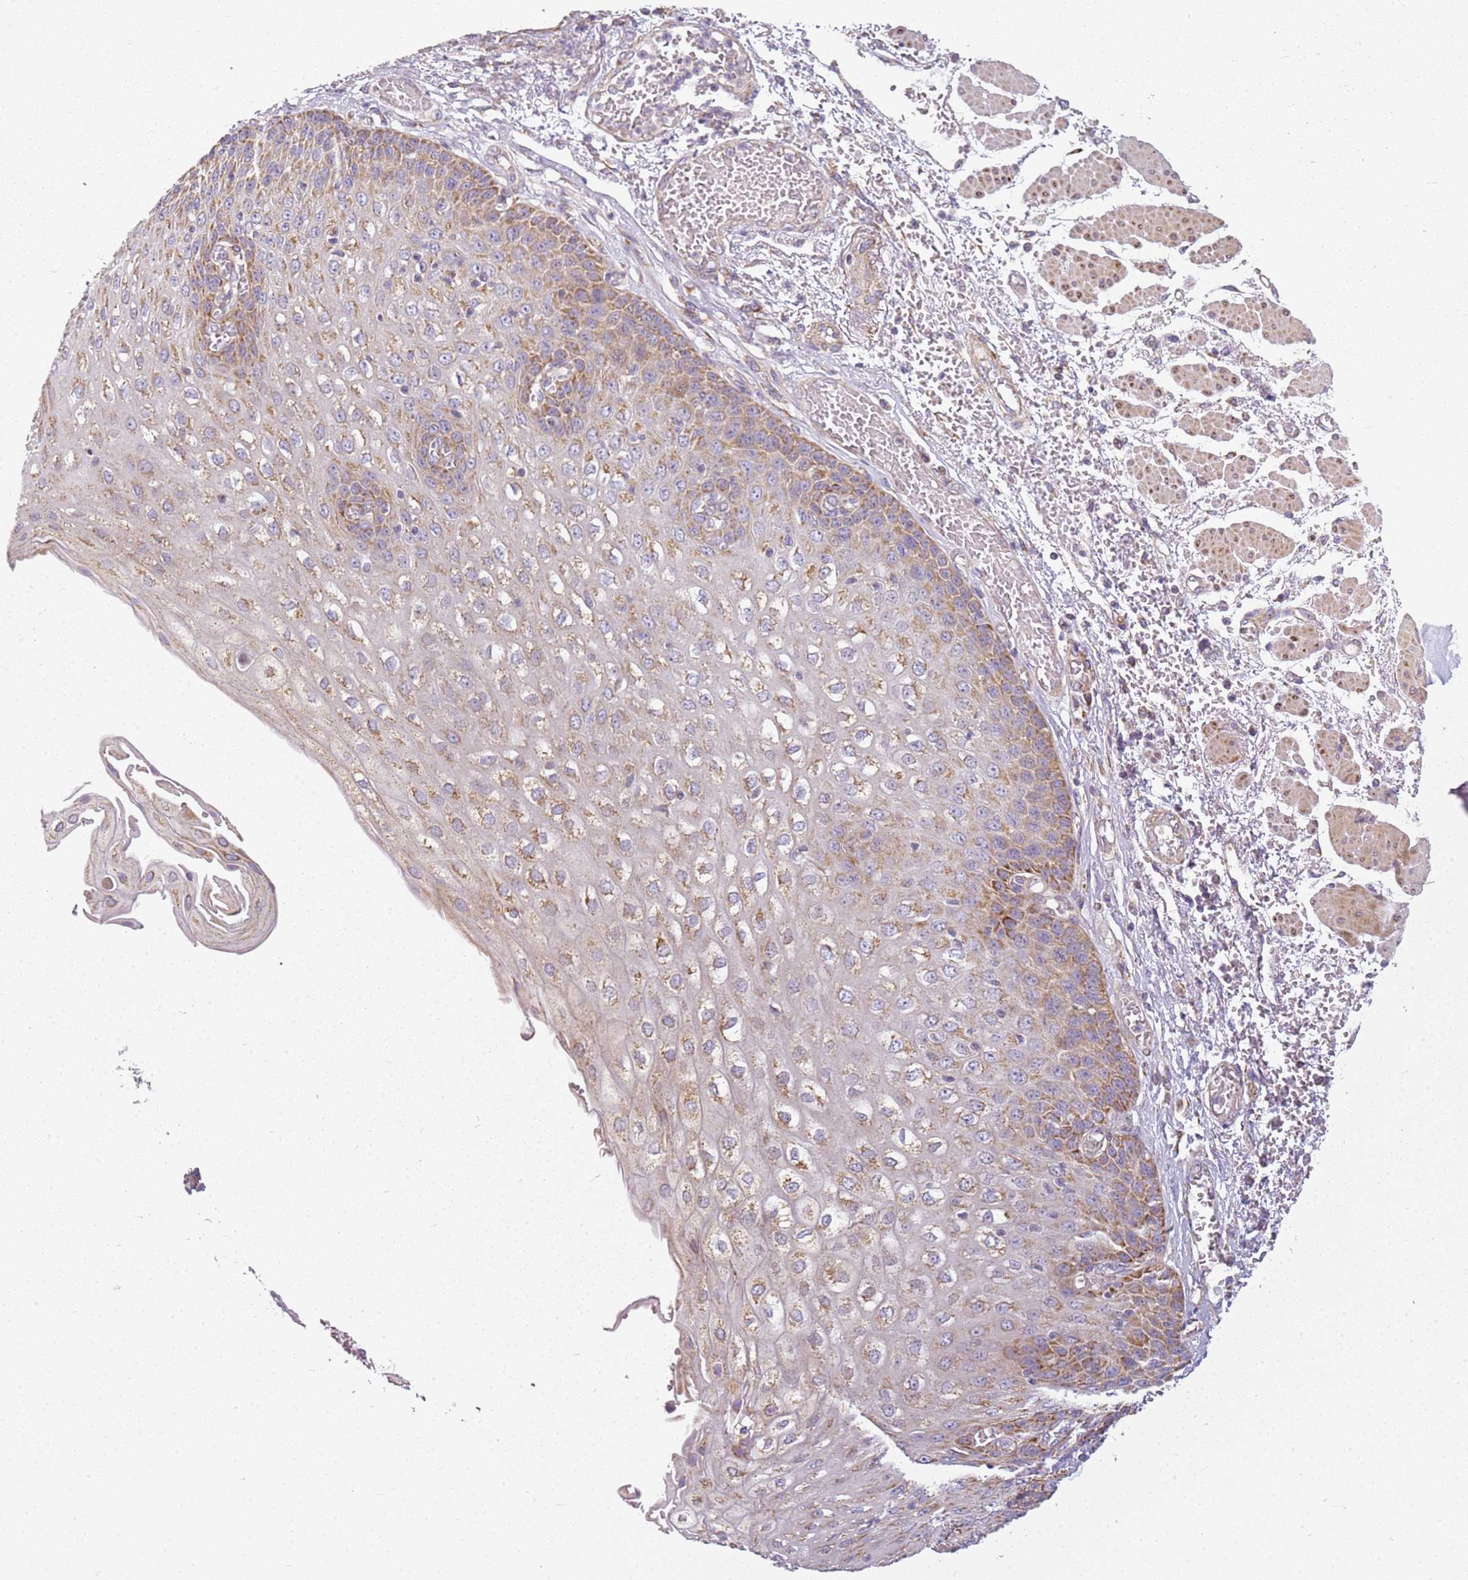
{"staining": {"intensity": "moderate", "quantity": ">75%", "location": "cytoplasmic/membranous"}, "tissue": "esophagus", "cell_type": "Squamous epithelial cells", "image_type": "normal", "snomed": [{"axis": "morphology", "description": "Normal tissue, NOS"}, {"axis": "topography", "description": "Esophagus"}], "caption": "Protein analysis of unremarkable esophagus exhibits moderate cytoplasmic/membranous positivity in about >75% of squamous epithelial cells.", "gene": "TMEM200C", "patient": {"sex": "male", "age": 81}}